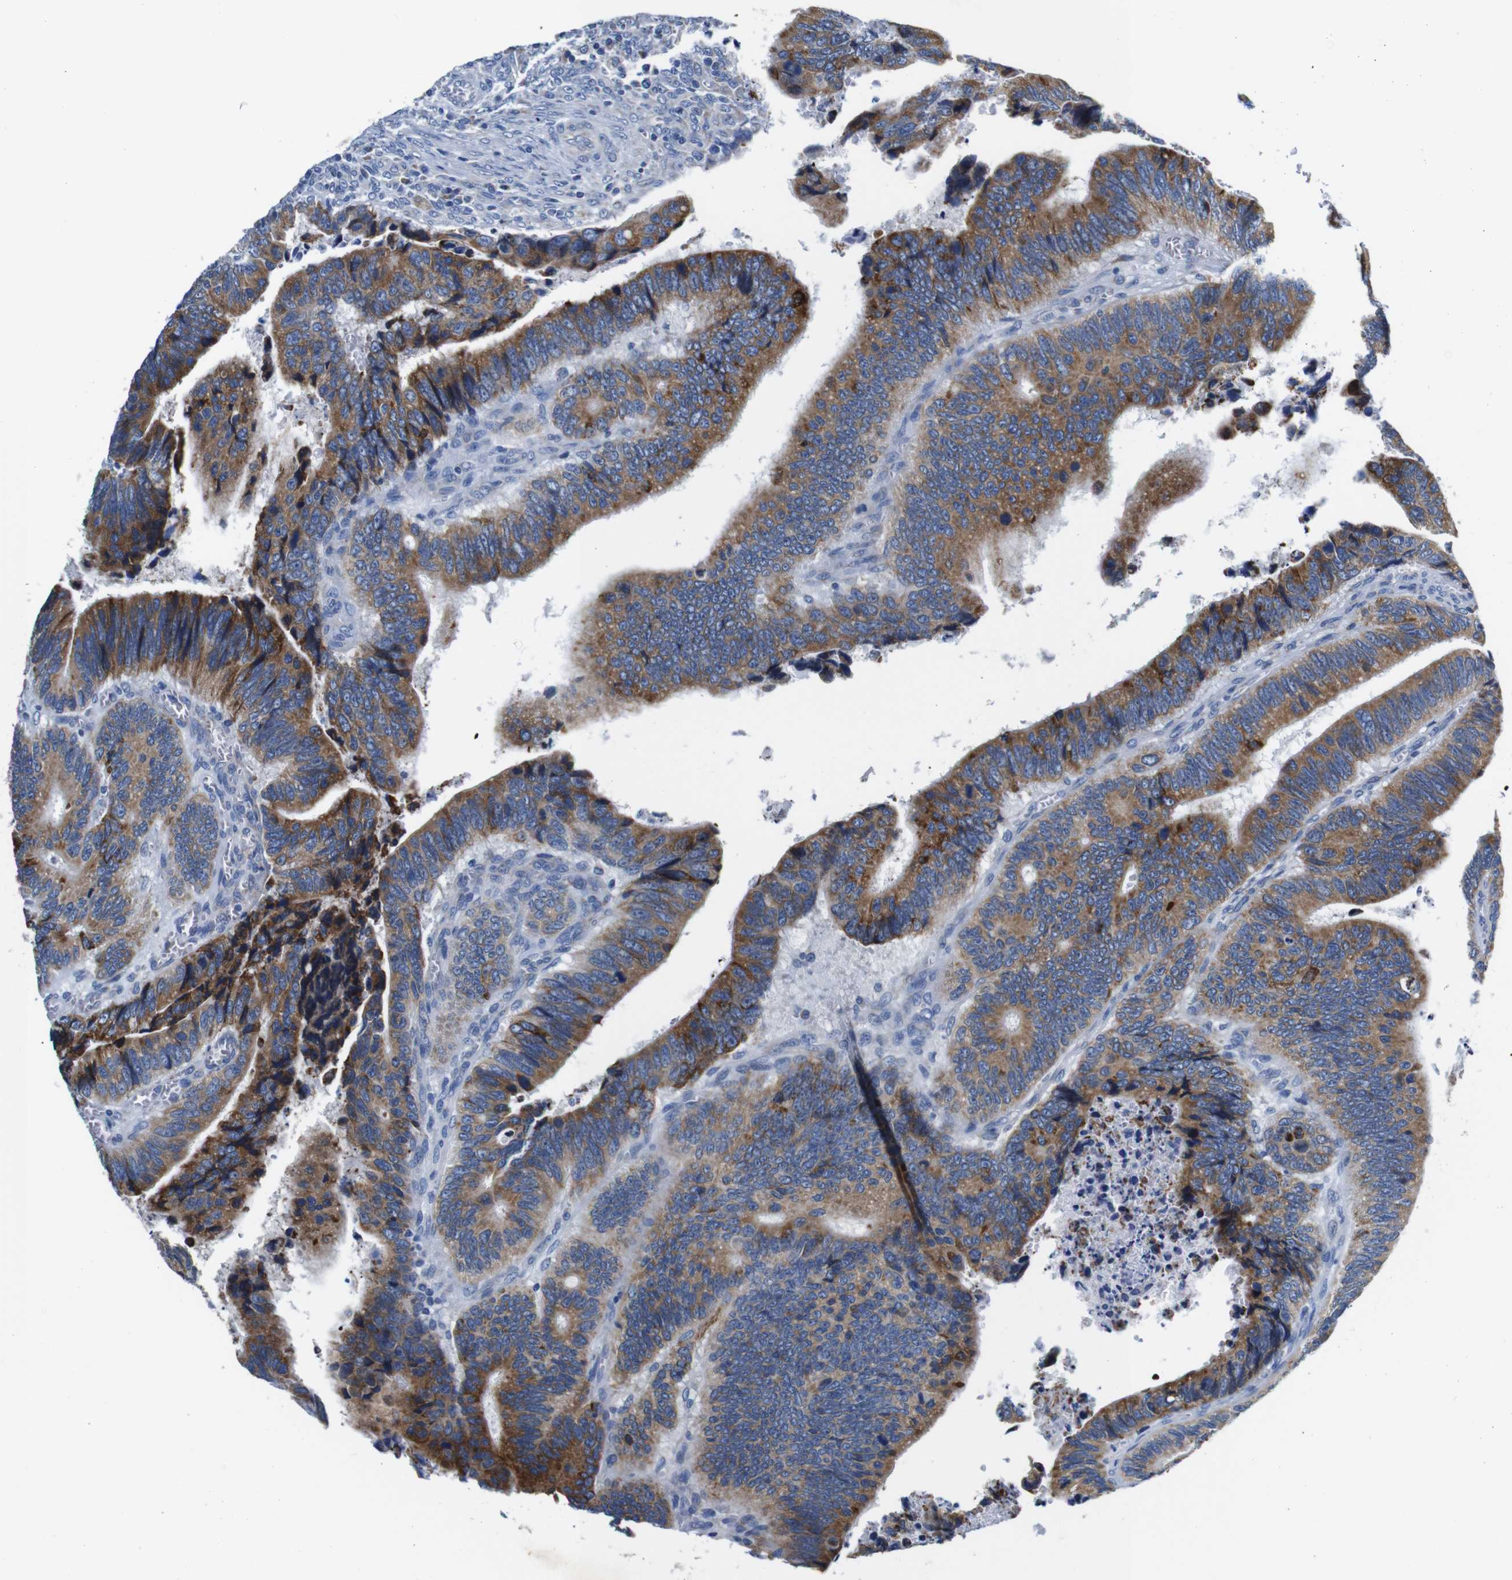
{"staining": {"intensity": "moderate", "quantity": ">75%", "location": "cytoplasmic/membranous"}, "tissue": "colorectal cancer", "cell_type": "Tumor cells", "image_type": "cancer", "snomed": [{"axis": "morphology", "description": "Inflammation, NOS"}, {"axis": "morphology", "description": "Adenocarcinoma, NOS"}, {"axis": "topography", "description": "Colon"}], "caption": "Protein expression analysis of human colorectal cancer (adenocarcinoma) reveals moderate cytoplasmic/membranous expression in about >75% of tumor cells.", "gene": "SNX19", "patient": {"sex": "male", "age": 72}}